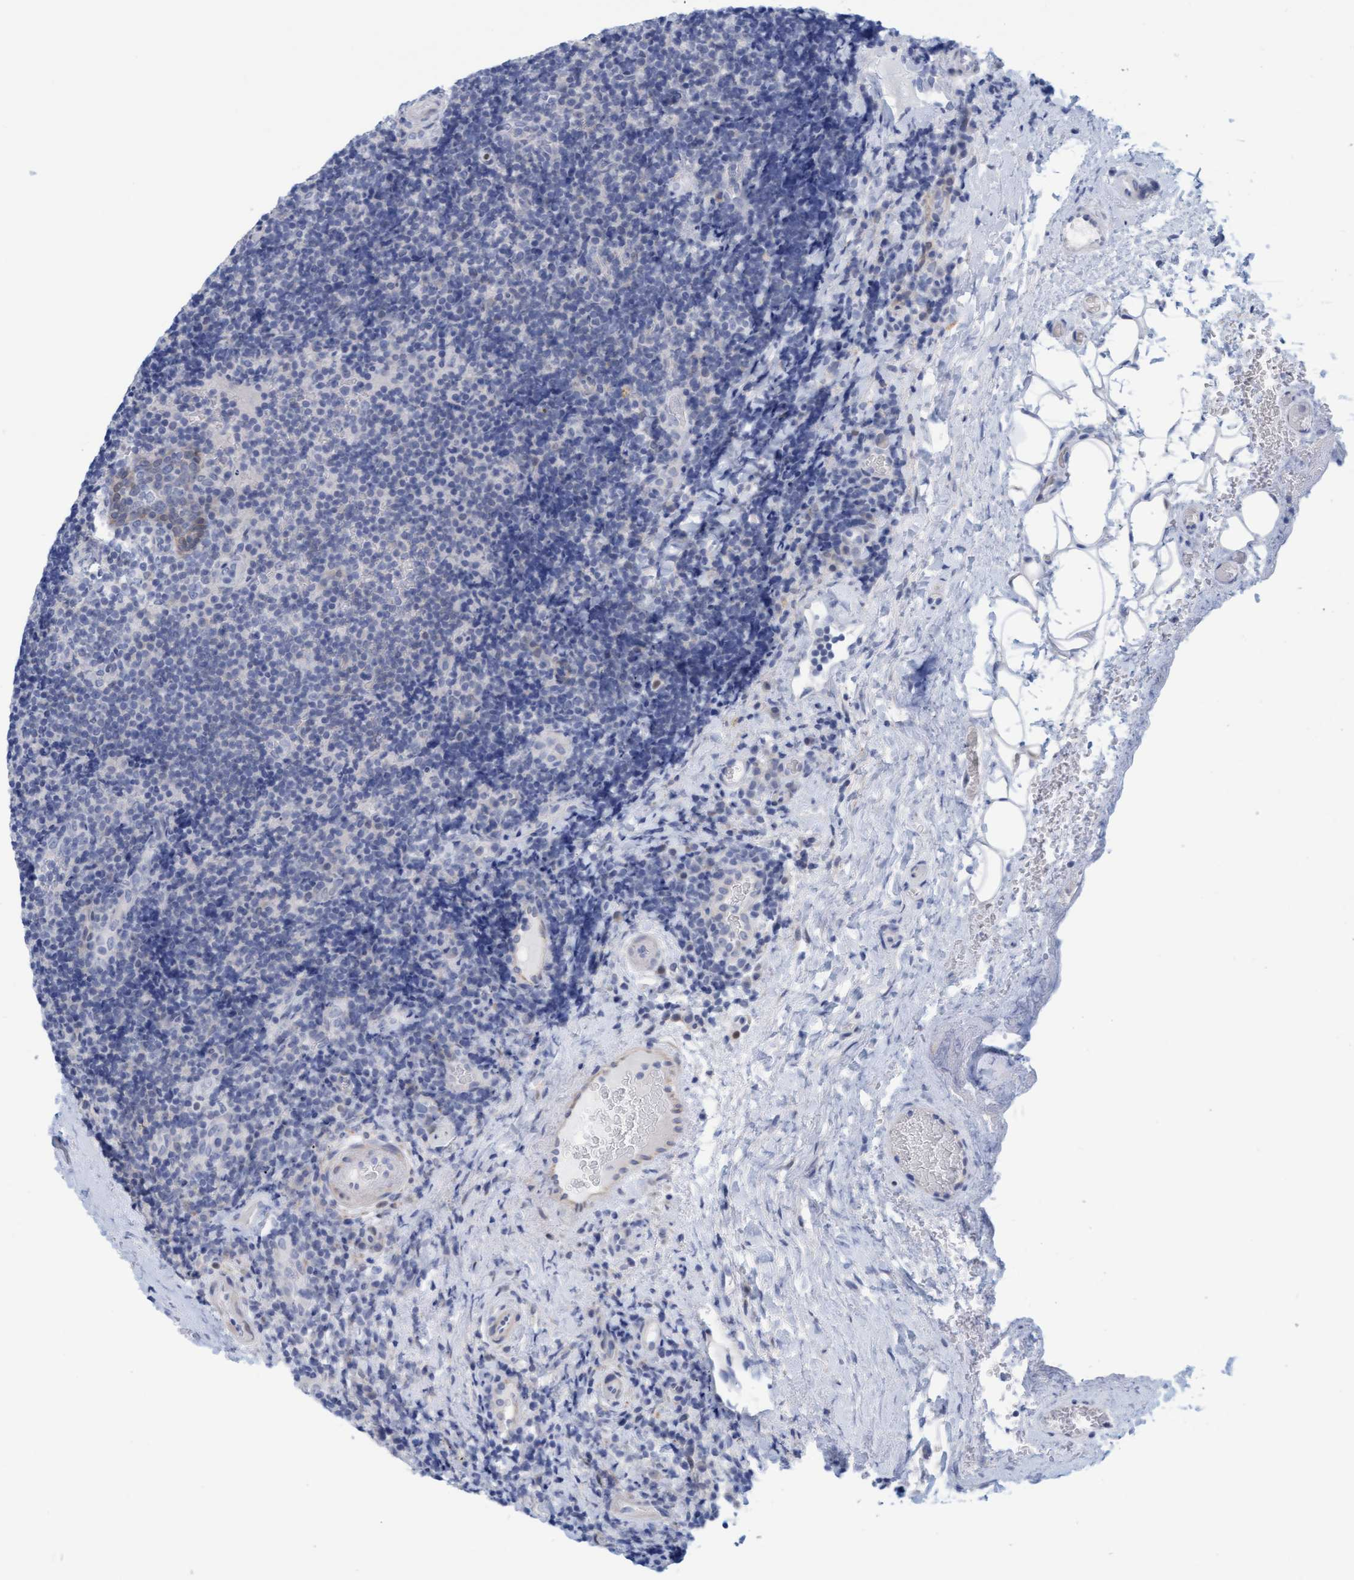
{"staining": {"intensity": "negative", "quantity": "none", "location": "none"}, "tissue": "lymphoma", "cell_type": "Tumor cells", "image_type": "cancer", "snomed": [{"axis": "morphology", "description": "Malignant lymphoma, non-Hodgkin's type, High grade"}, {"axis": "topography", "description": "Tonsil"}], "caption": "Image shows no protein staining in tumor cells of lymphoma tissue. (DAB (3,3'-diaminobenzidine) immunohistochemistry (IHC) with hematoxylin counter stain).", "gene": "KLHL11", "patient": {"sex": "female", "age": 36}}